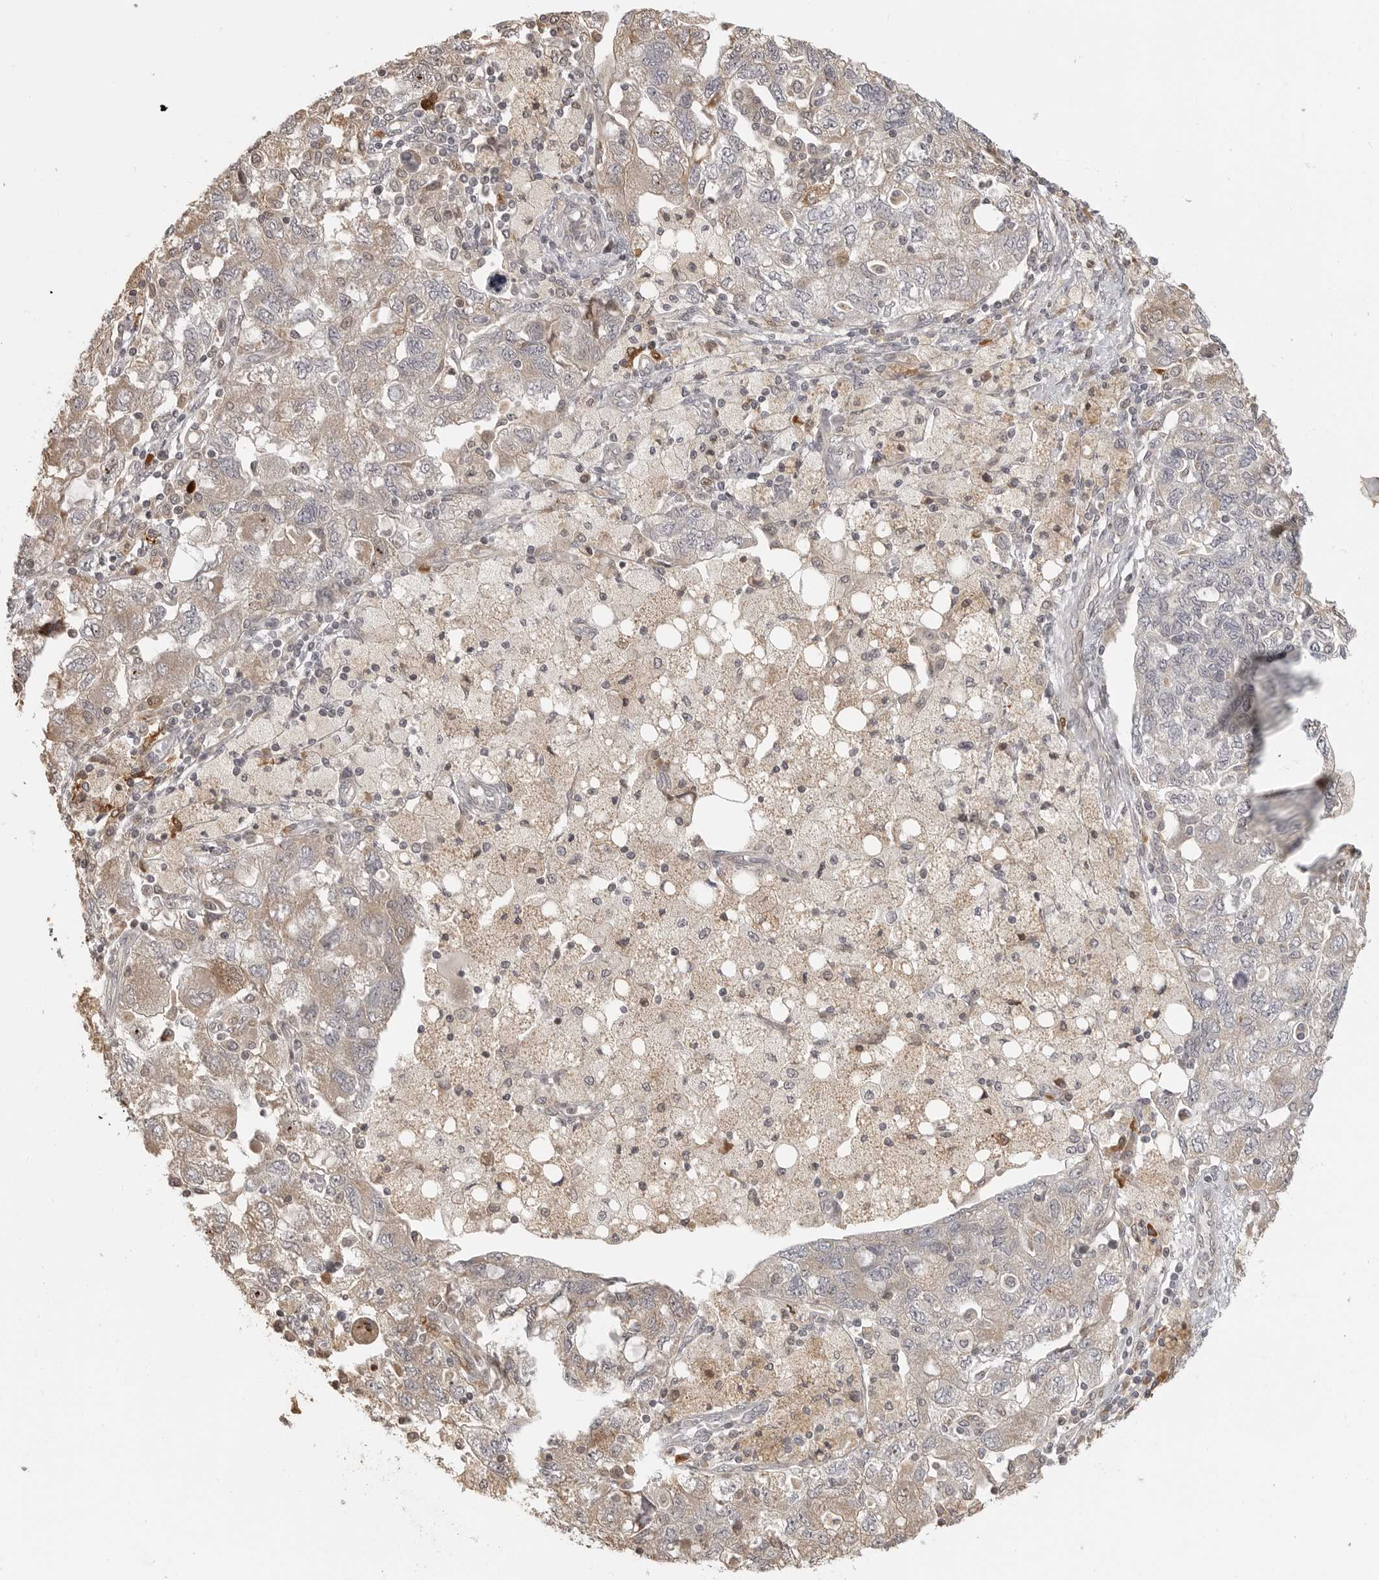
{"staining": {"intensity": "weak", "quantity": "<25%", "location": "cytoplasmic/membranous"}, "tissue": "ovarian cancer", "cell_type": "Tumor cells", "image_type": "cancer", "snomed": [{"axis": "morphology", "description": "Carcinoma, NOS"}, {"axis": "morphology", "description": "Cystadenocarcinoma, serous, NOS"}, {"axis": "topography", "description": "Ovary"}], "caption": "IHC photomicrograph of ovarian serous cystadenocarcinoma stained for a protein (brown), which demonstrates no expression in tumor cells.", "gene": "IDO1", "patient": {"sex": "female", "age": 69}}